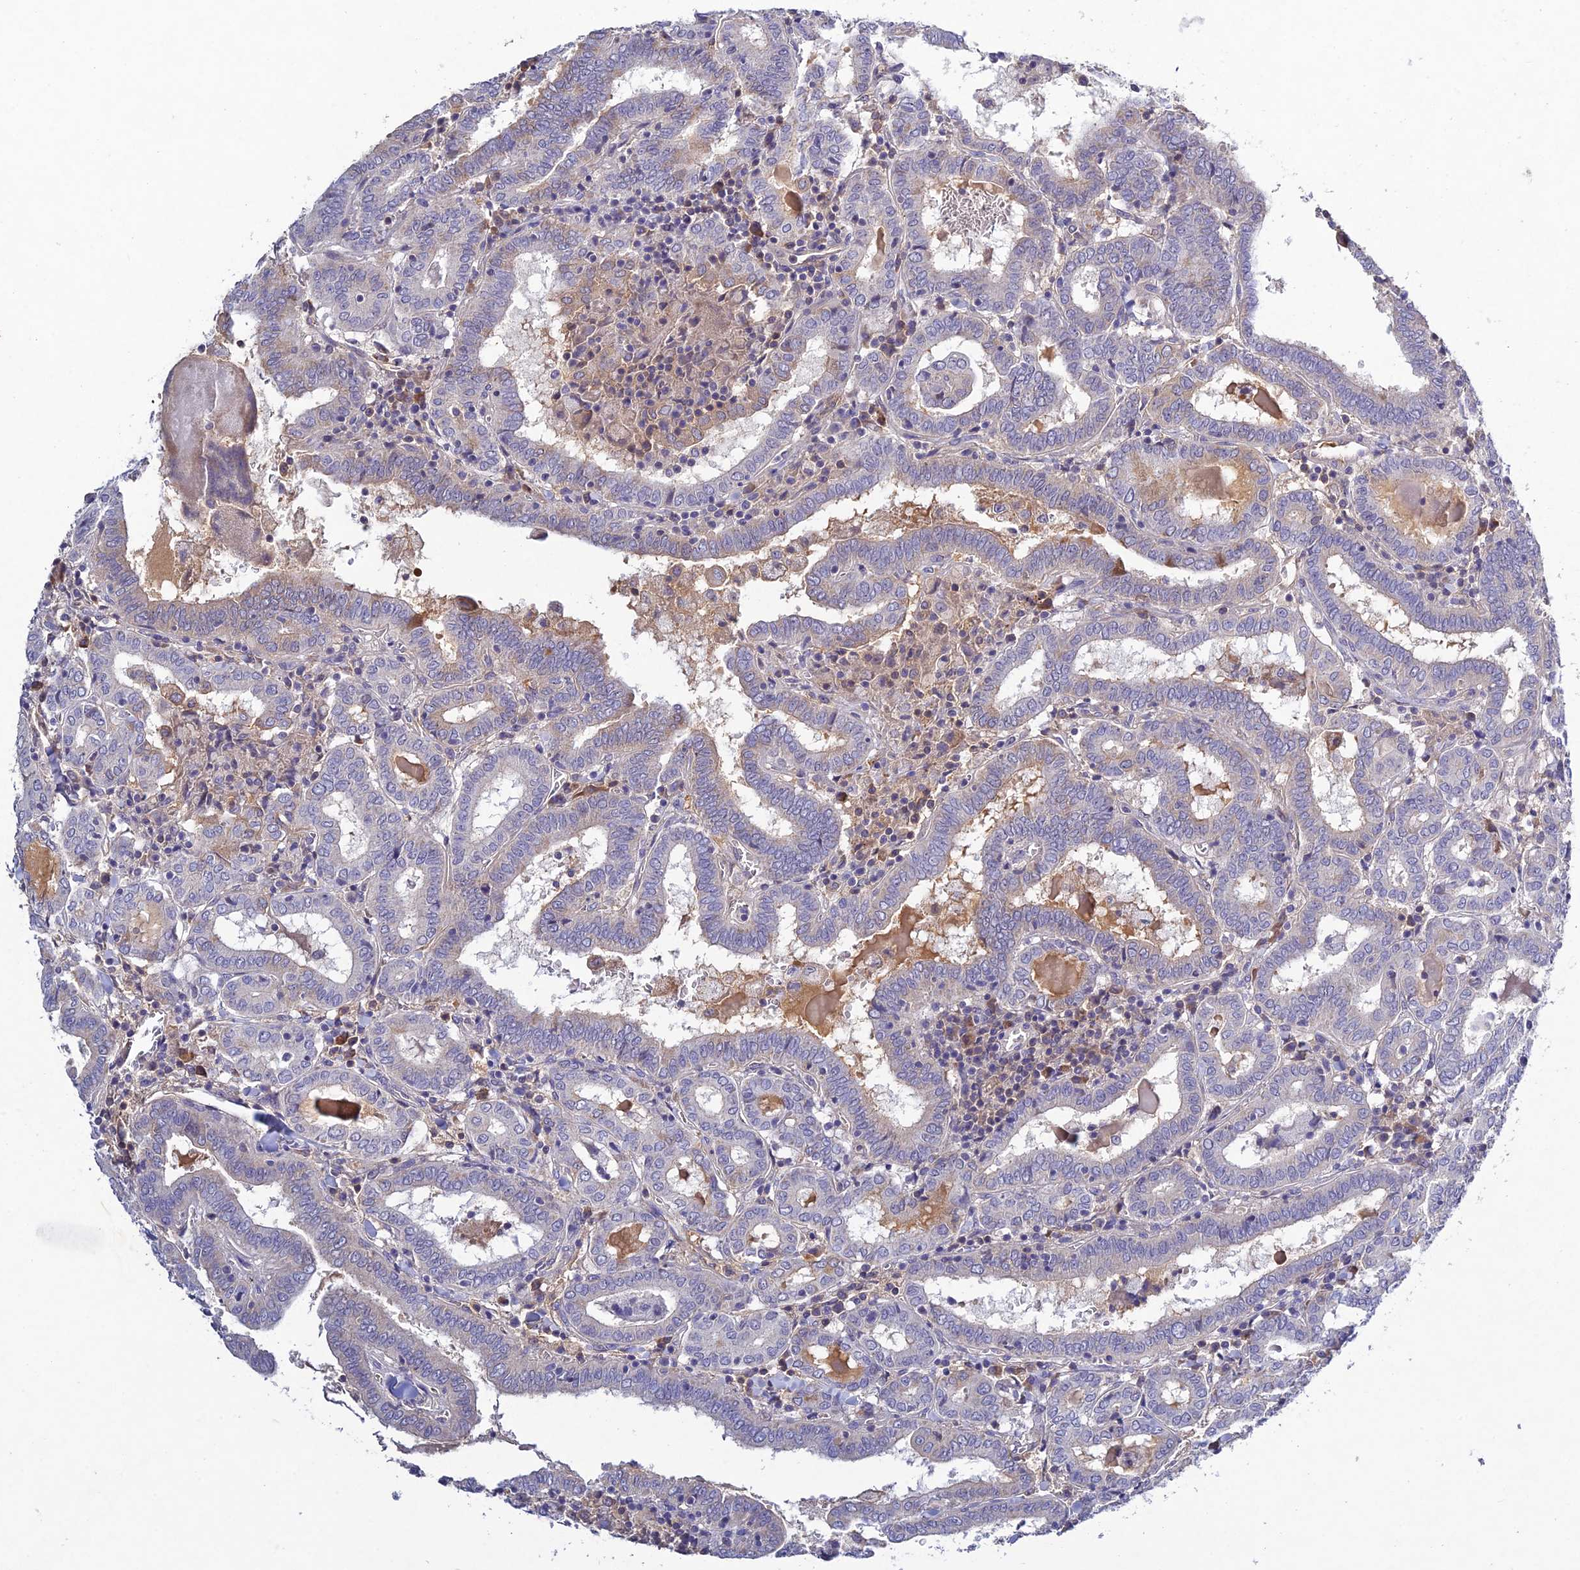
{"staining": {"intensity": "negative", "quantity": "none", "location": "none"}, "tissue": "thyroid cancer", "cell_type": "Tumor cells", "image_type": "cancer", "snomed": [{"axis": "morphology", "description": "Papillary adenocarcinoma, NOS"}, {"axis": "topography", "description": "Thyroid gland"}], "caption": "There is no significant staining in tumor cells of thyroid papillary adenocarcinoma.", "gene": "CHST5", "patient": {"sex": "female", "age": 72}}